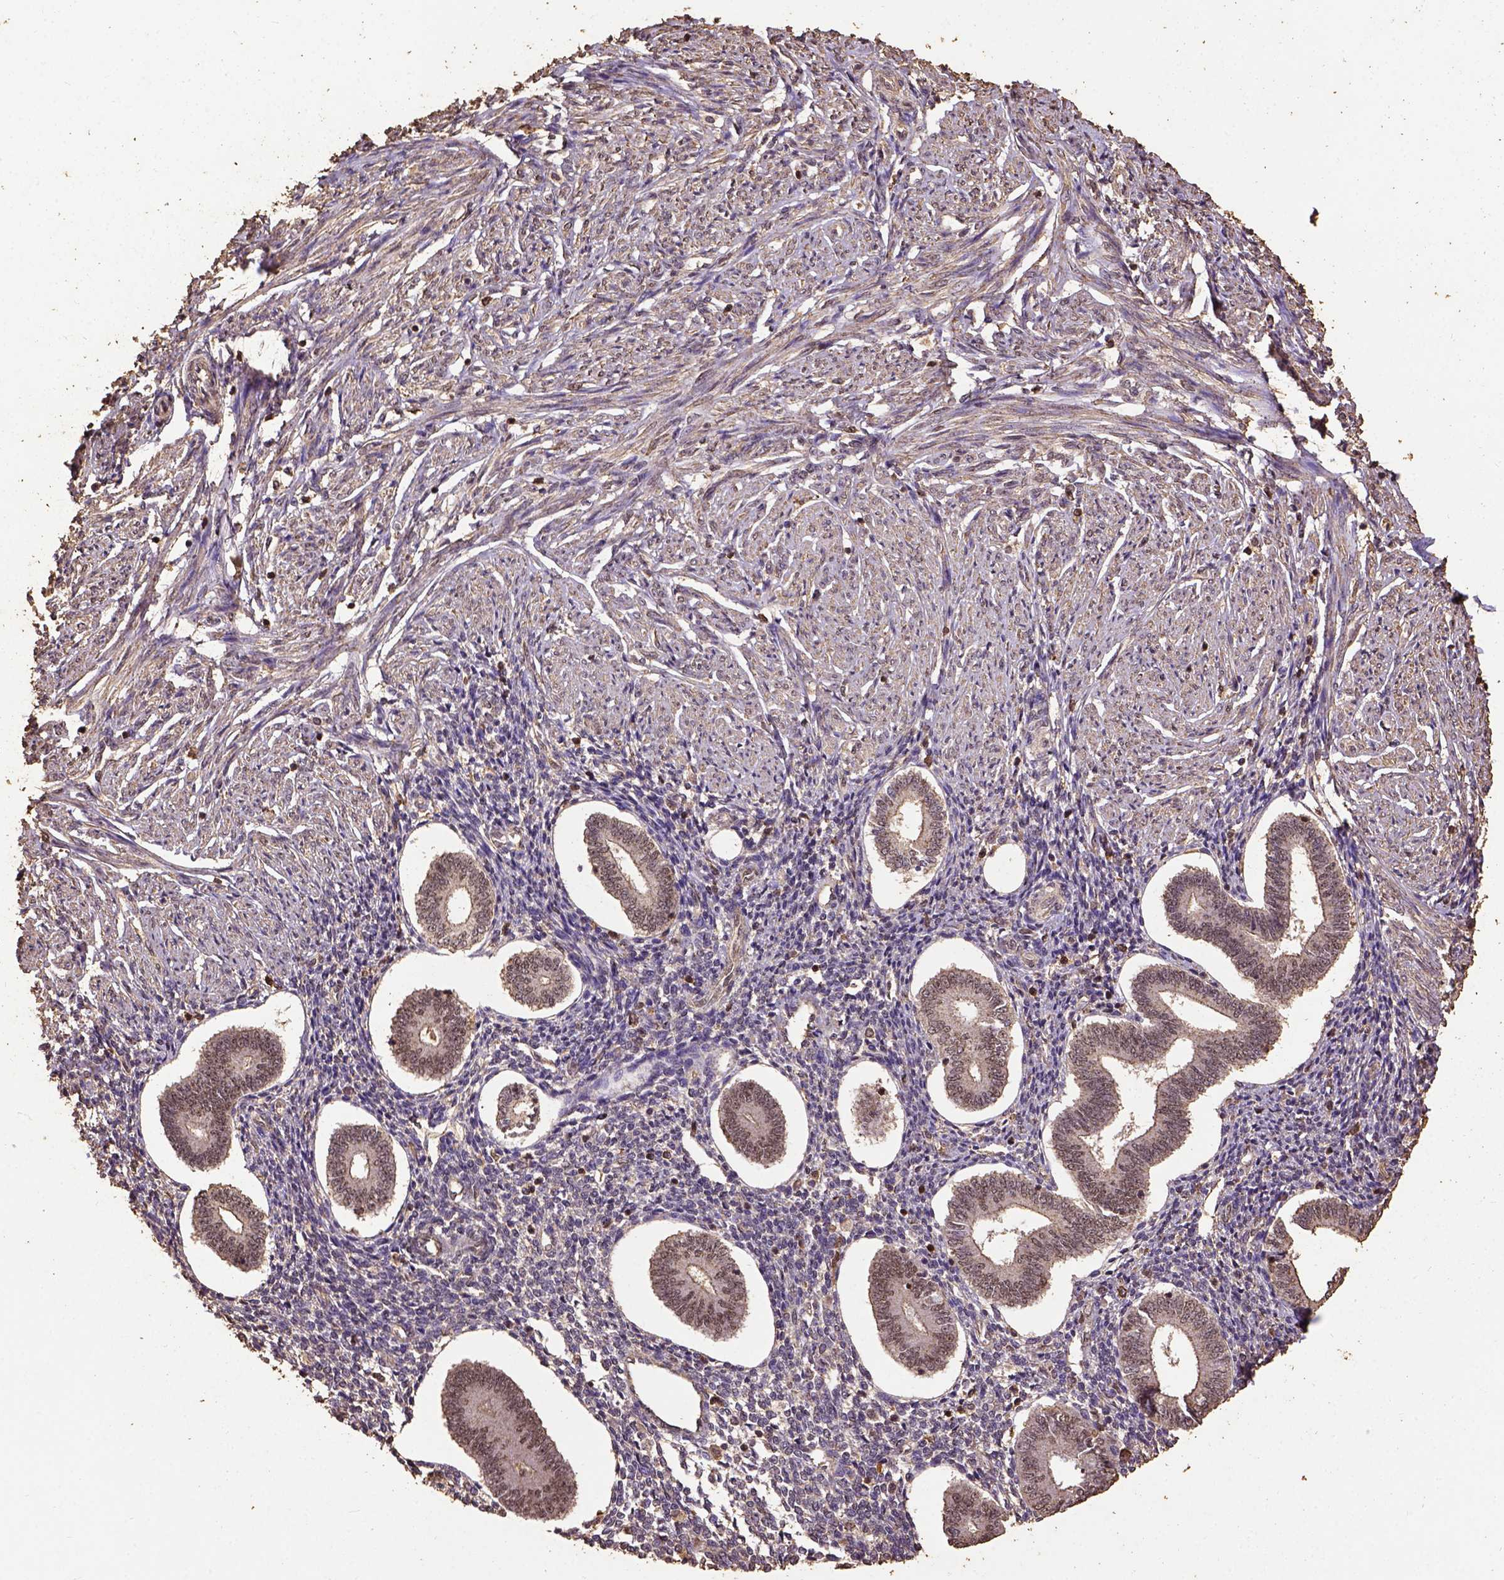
{"staining": {"intensity": "moderate", "quantity": "<25%", "location": "nuclear"}, "tissue": "endometrium", "cell_type": "Cells in endometrial stroma", "image_type": "normal", "snomed": [{"axis": "morphology", "description": "Normal tissue, NOS"}, {"axis": "topography", "description": "Endometrium"}], "caption": "Approximately <25% of cells in endometrial stroma in normal human endometrium display moderate nuclear protein staining as visualized by brown immunohistochemical staining.", "gene": "NACC1", "patient": {"sex": "female", "age": 40}}